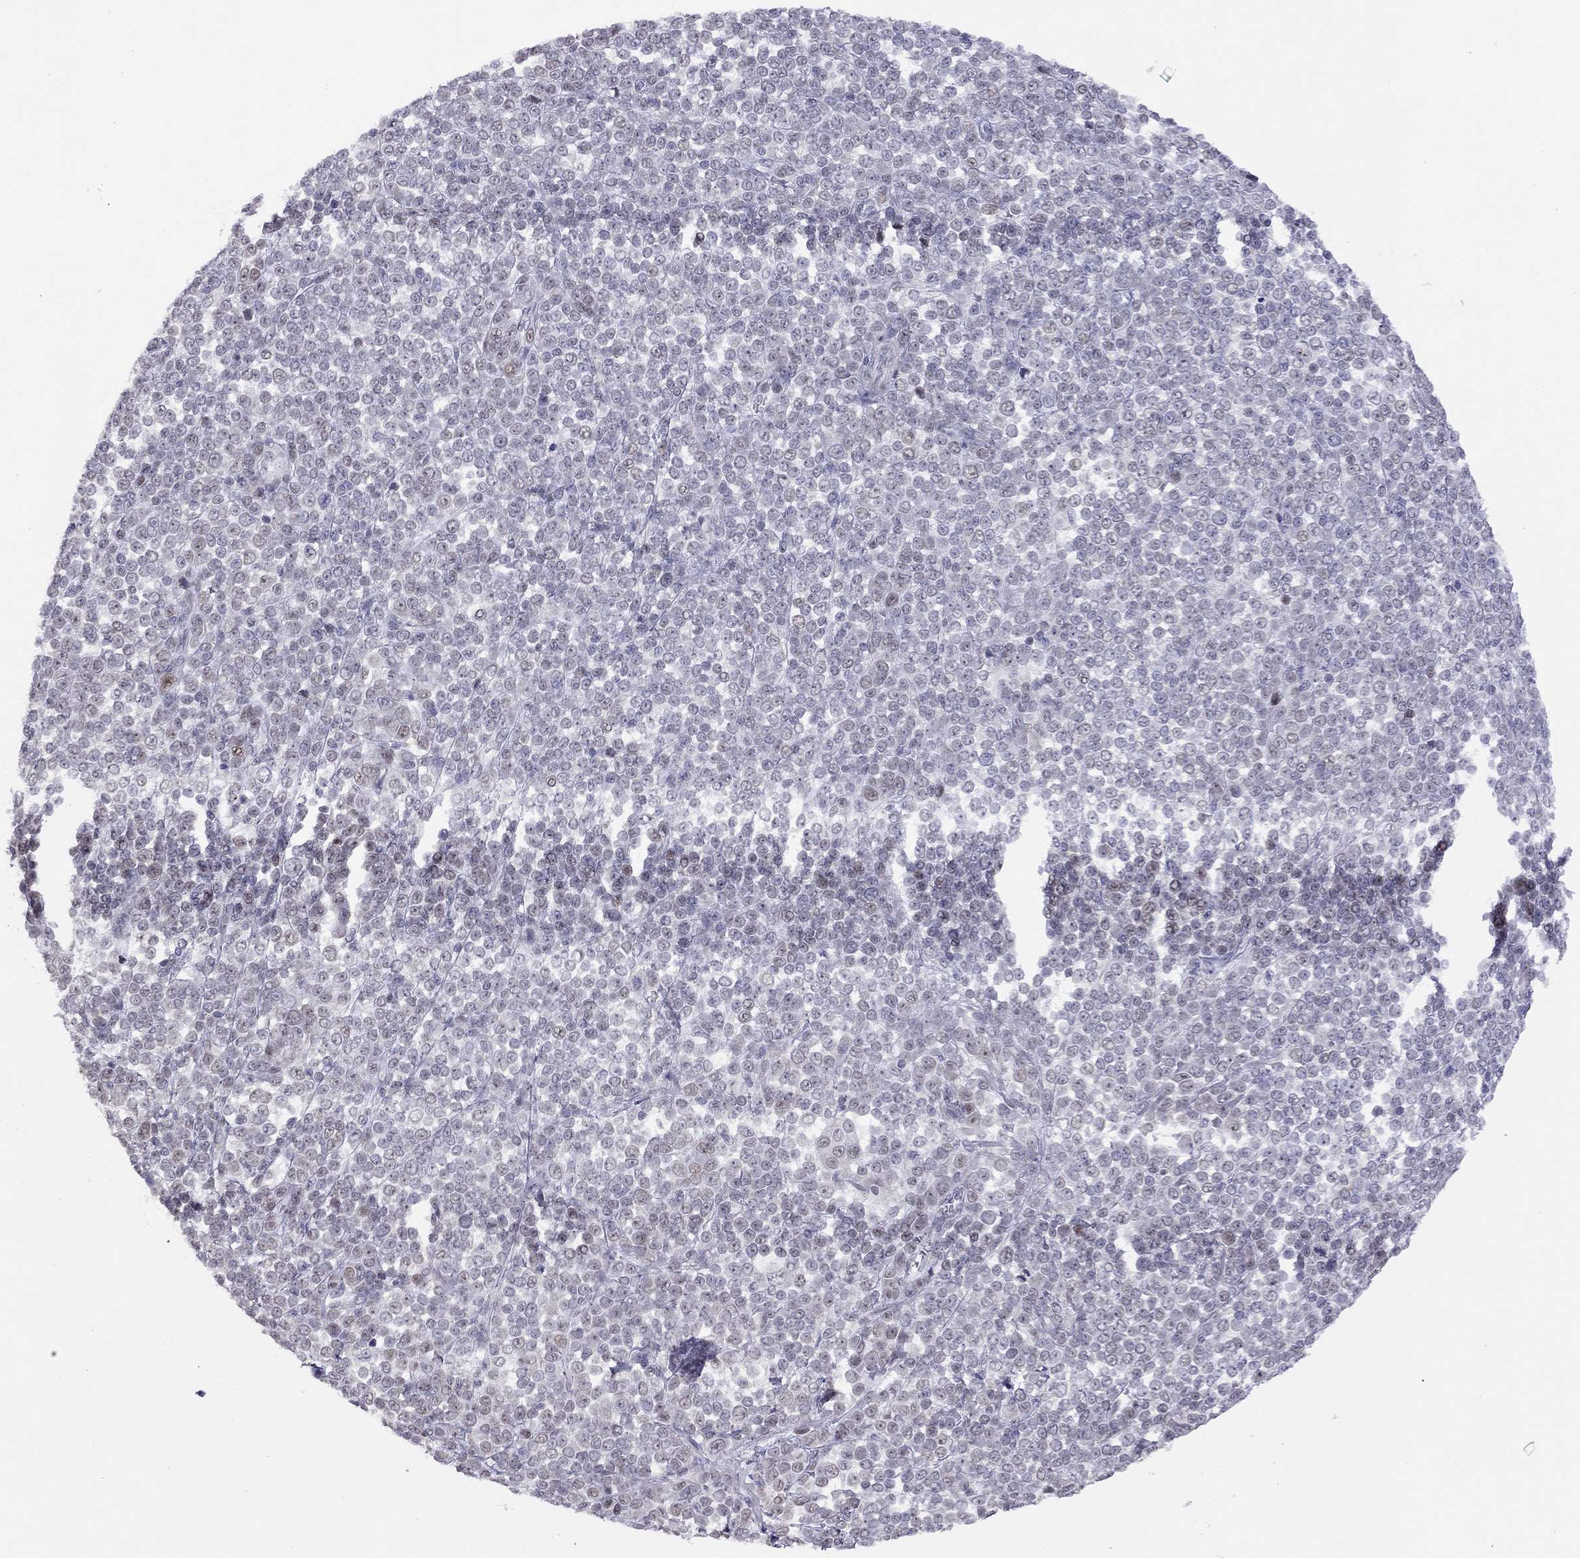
{"staining": {"intensity": "weak", "quantity": "<25%", "location": "nuclear"}, "tissue": "melanoma", "cell_type": "Tumor cells", "image_type": "cancer", "snomed": [{"axis": "morphology", "description": "Malignant melanoma, NOS"}, {"axis": "topography", "description": "Skin"}], "caption": "A histopathology image of melanoma stained for a protein exhibits no brown staining in tumor cells.", "gene": "HES5", "patient": {"sex": "female", "age": 95}}